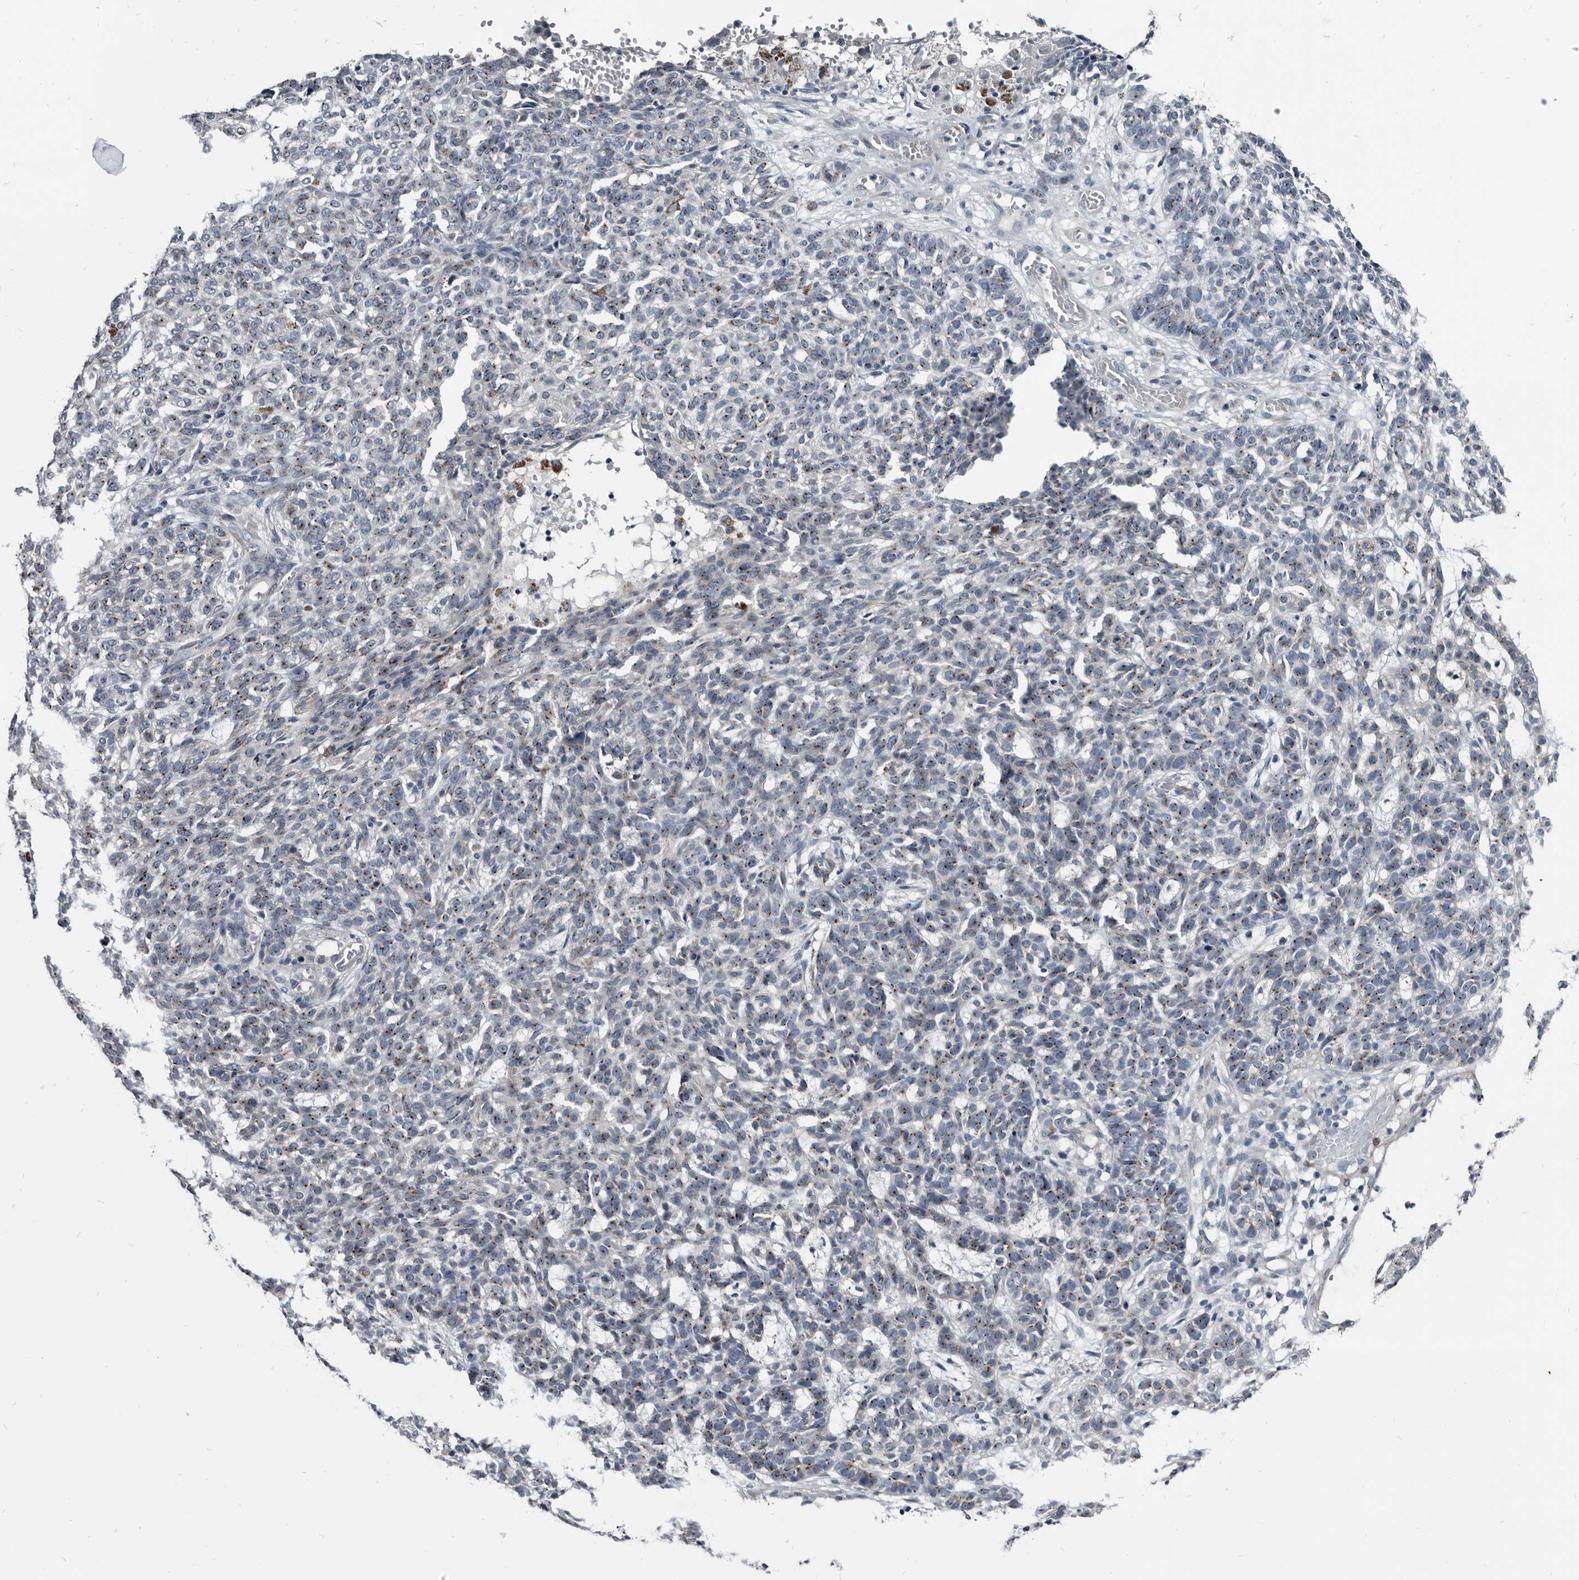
{"staining": {"intensity": "moderate", "quantity": ">75%", "location": "cytoplasmic/membranous"}, "tissue": "skin cancer", "cell_type": "Tumor cells", "image_type": "cancer", "snomed": [{"axis": "morphology", "description": "Basal cell carcinoma"}, {"axis": "topography", "description": "Skin"}], "caption": "A brown stain highlights moderate cytoplasmic/membranous expression of a protein in basal cell carcinoma (skin) tumor cells.", "gene": "PRSS8", "patient": {"sex": "male", "age": 85}}